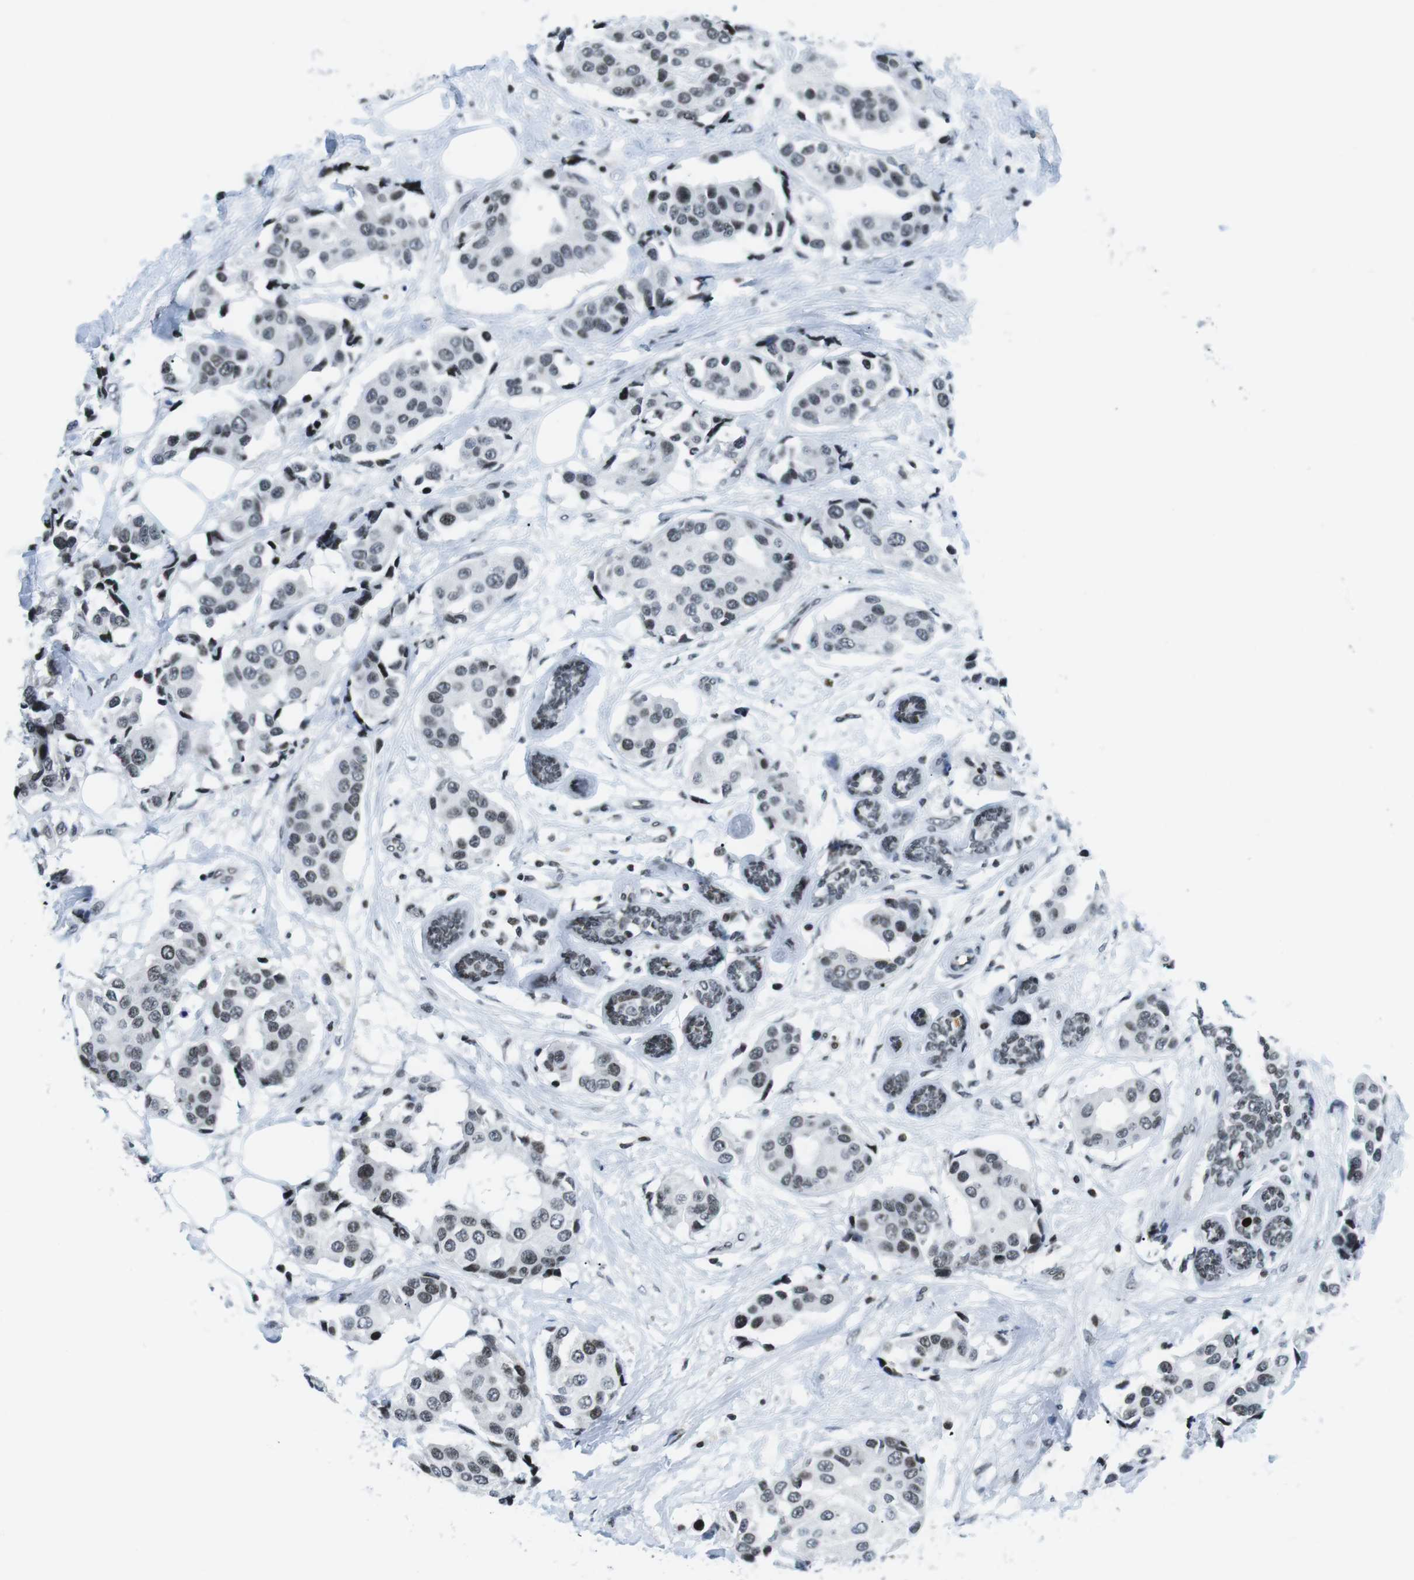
{"staining": {"intensity": "weak", "quantity": "<25%", "location": "nuclear"}, "tissue": "breast cancer", "cell_type": "Tumor cells", "image_type": "cancer", "snomed": [{"axis": "morphology", "description": "Normal tissue, NOS"}, {"axis": "morphology", "description": "Duct carcinoma"}, {"axis": "topography", "description": "Breast"}], "caption": "This is a photomicrograph of IHC staining of breast cancer, which shows no expression in tumor cells. The staining was performed using DAB to visualize the protein expression in brown, while the nuclei were stained in blue with hematoxylin (Magnification: 20x).", "gene": "E2F2", "patient": {"sex": "female", "age": 39}}